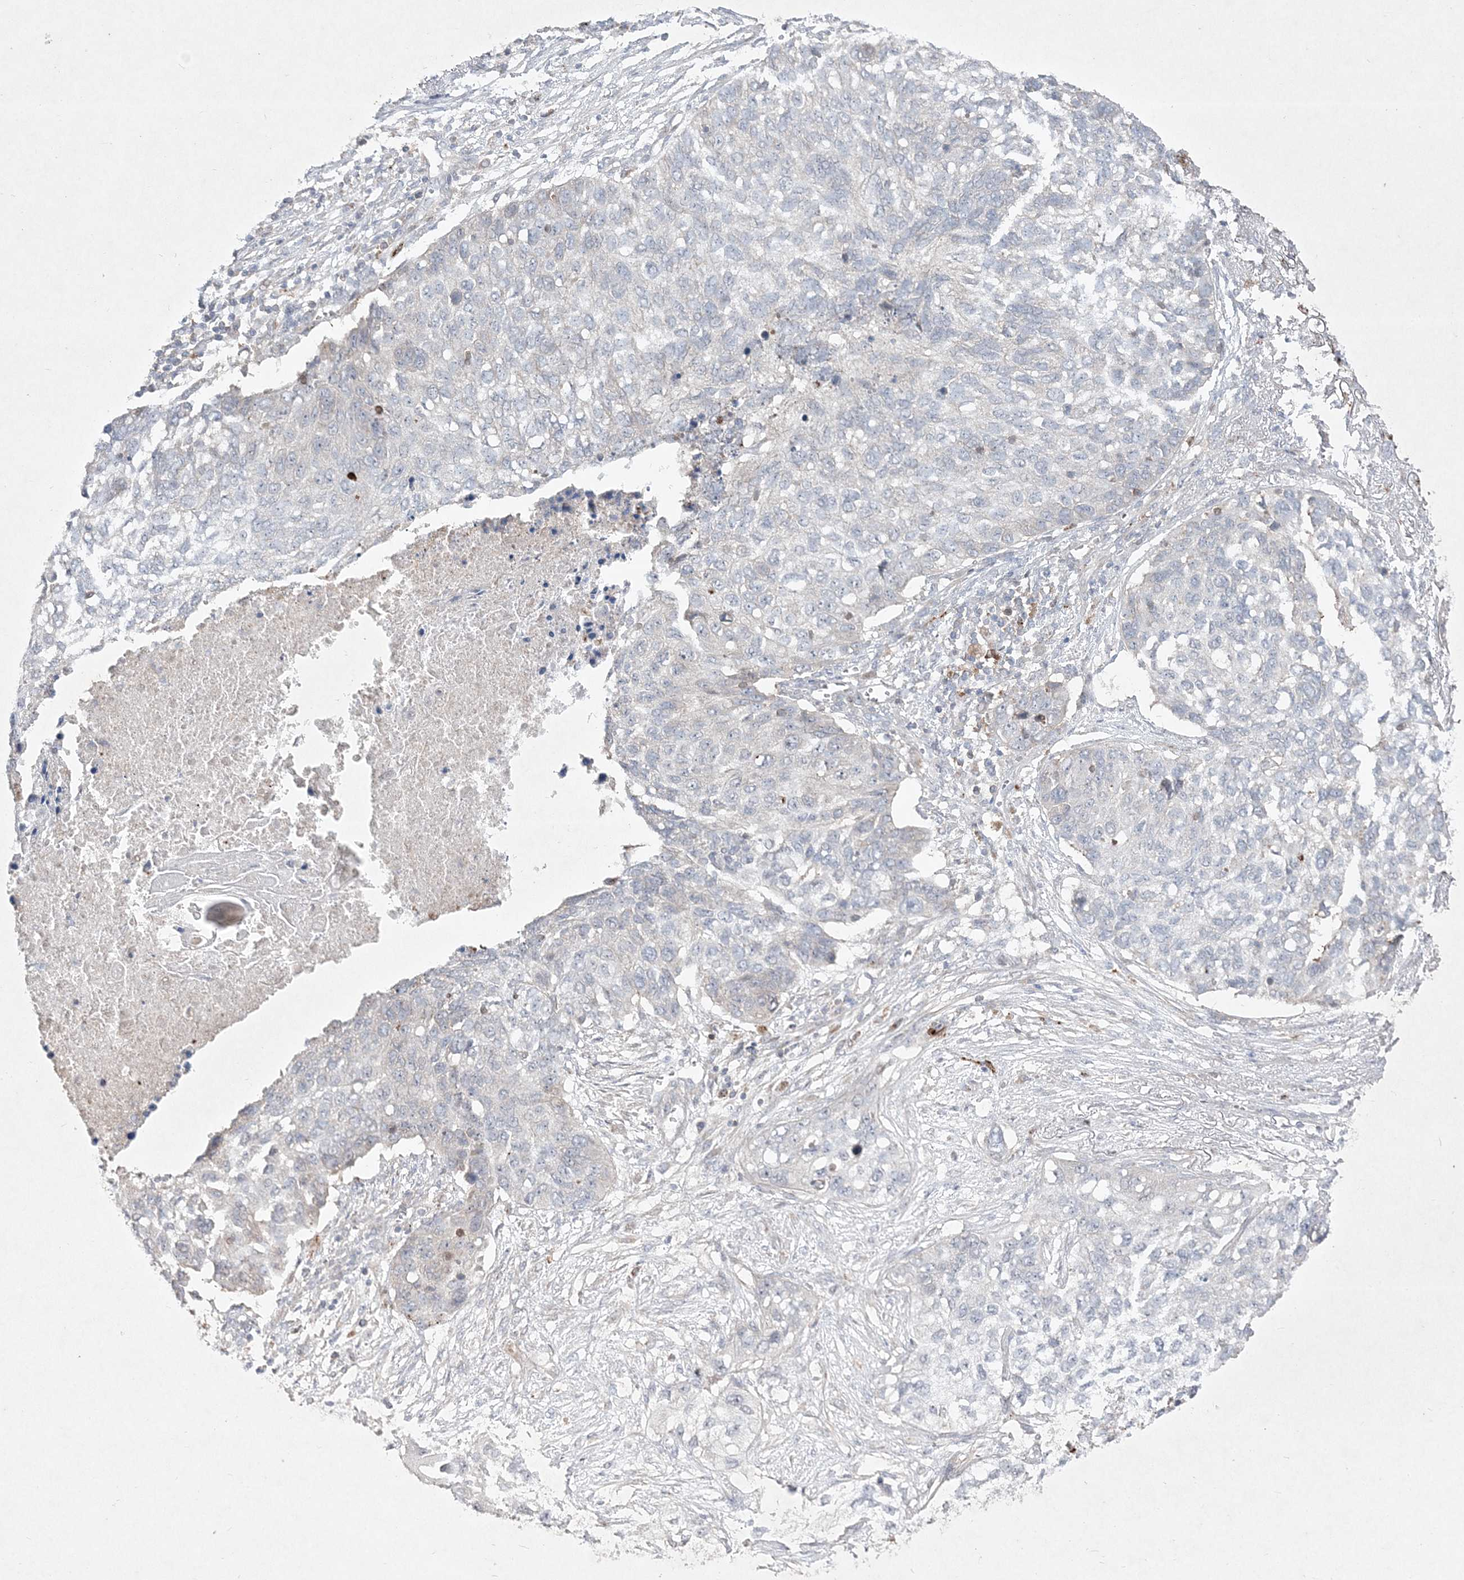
{"staining": {"intensity": "negative", "quantity": "none", "location": "none"}, "tissue": "lung cancer", "cell_type": "Tumor cells", "image_type": "cancer", "snomed": [{"axis": "morphology", "description": "Squamous cell carcinoma, NOS"}, {"axis": "topography", "description": "Lung"}], "caption": "The immunohistochemistry micrograph has no significant positivity in tumor cells of lung squamous cell carcinoma tissue.", "gene": "CLNK", "patient": {"sex": "female", "age": 63}}